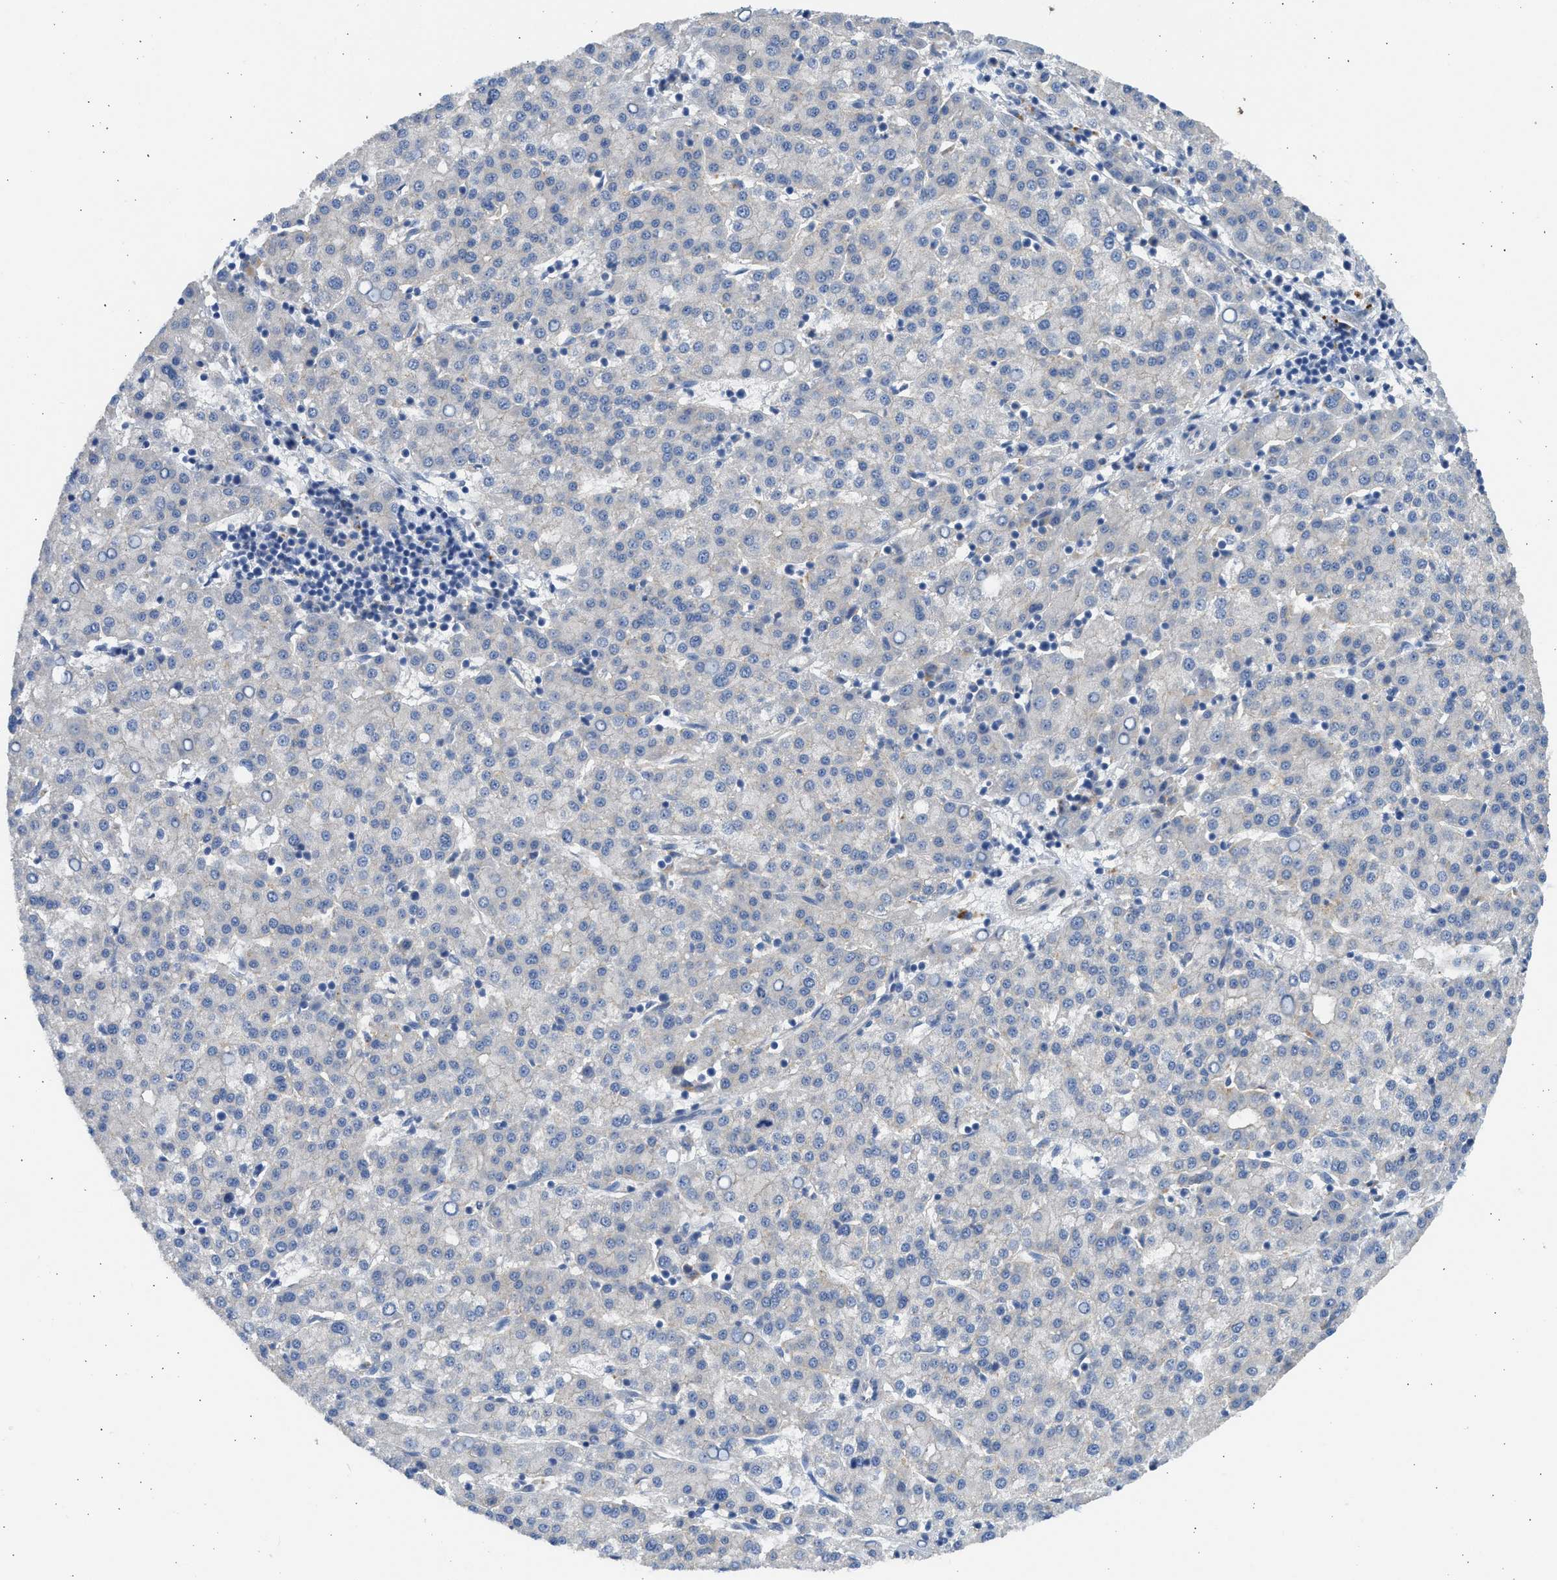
{"staining": {"intensity": "negative", "quantity": "none", "location": "none"}, "tissue": "liver cancer", "cell_type": "Tumor cells", "image_type": "cancer", "snomed": [{"axis": "morphology", "description": "Carcinoma, Hepatocellular, NOS"}, {"axis": "topography", "description": "Liver"}], "caption": "IHC photomicrograph of neoplastic tissue: liver cancer (hepatocellular carcinoma) stained with DAB shows no significant protein expression in tumor cells.", "gene": "CSRNP2", "patient": {"sex": "female", "age": 58}}